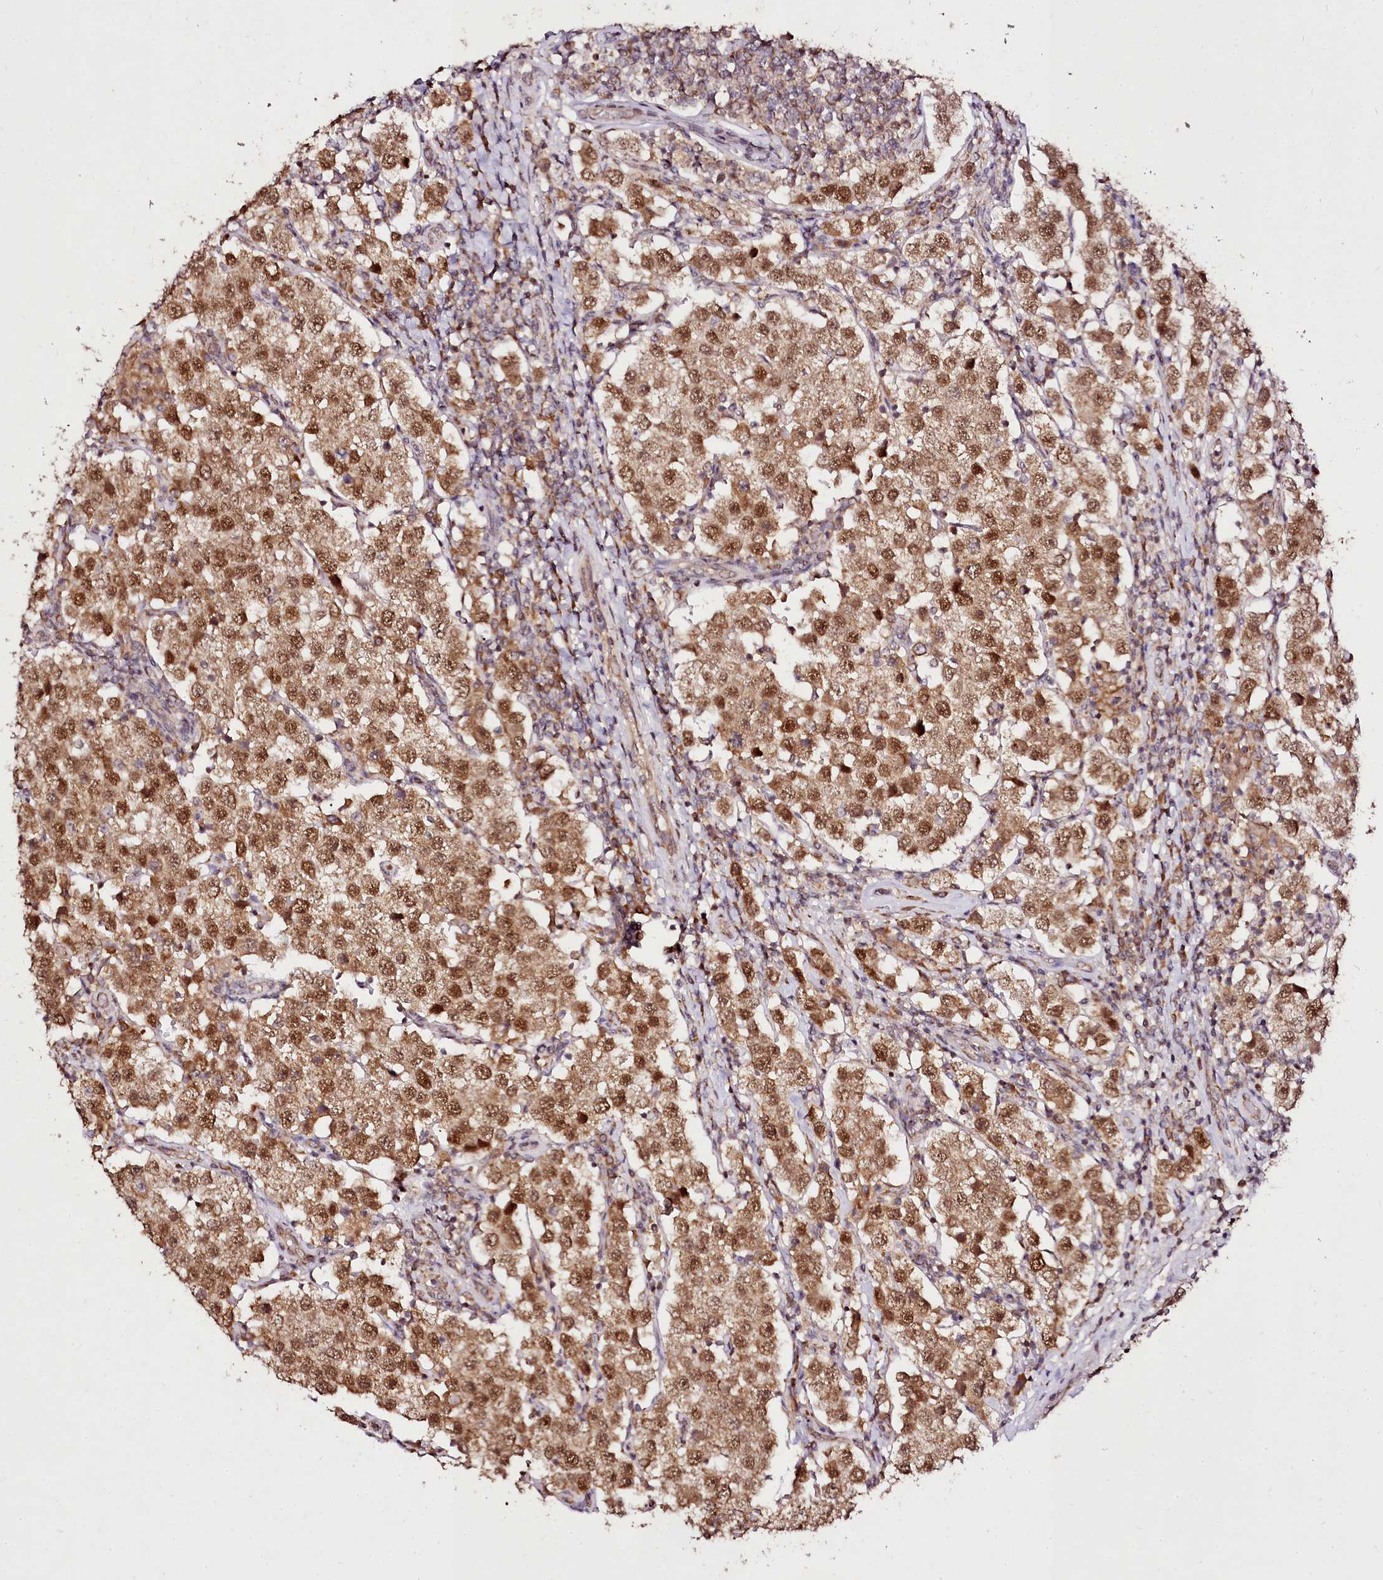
{"staining": {"intensity": "strong", "quantity": ">75%", "location": "cytoplasmic/membranous,nuclear"}, "tissue": "testis cancer", "cell_type": "Tumor cells", "image_type": "cancer", "snomed": [{"axis": "morphology", "description": "Seminoma, NOS"}, {"axis": "topography", "description": "Testis"}], "caption": "Approximately >75% of tumor cells in testis cancer reveal strong cytoplasmic/membranous and nuclear protein staining as visualized by brown immunohistochemical staining.", "gene": "EDIL3", "patient": {"sex": "male", "age": 37}}